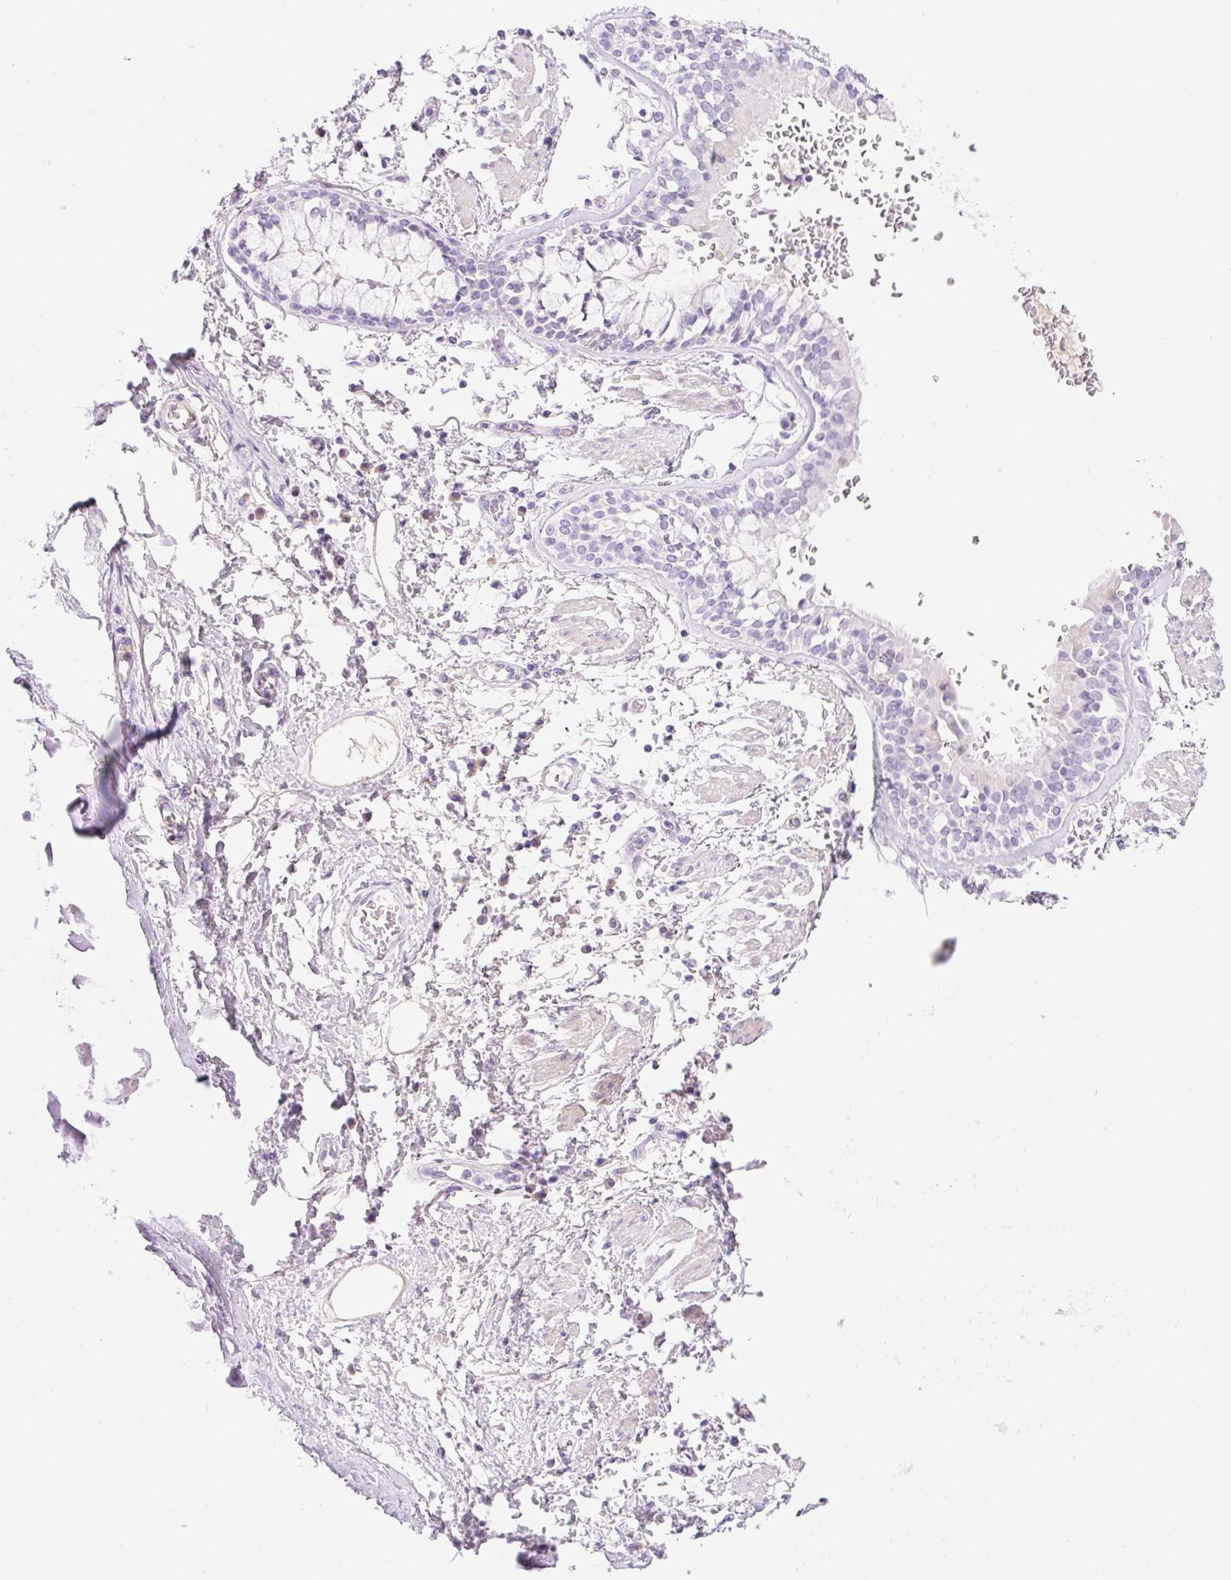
{"staining": {"intensity": "negative", "quantity": "none", "location": "none"}, "tissue": "soft tissue", "cell_type": "Chondrocytes", "image_type": "normal", "snomed": [{"axis": "morphology", "description": "Normal tissue, NOS"}, {"axis": "morphology", "description": "Degeneration, NOS"}, {"axis": "topography", "description": "Cartilage tissue"}, {"axis": "topography", "description": "Lung"}], "caption": "Immunohistochemistry histopathology image of unremarkable soft tissue stained for a protein (brown), which displays no staining in chondrocytes.", "gene": "PALM3", "patient": {"sex": "female", "age": 61}}